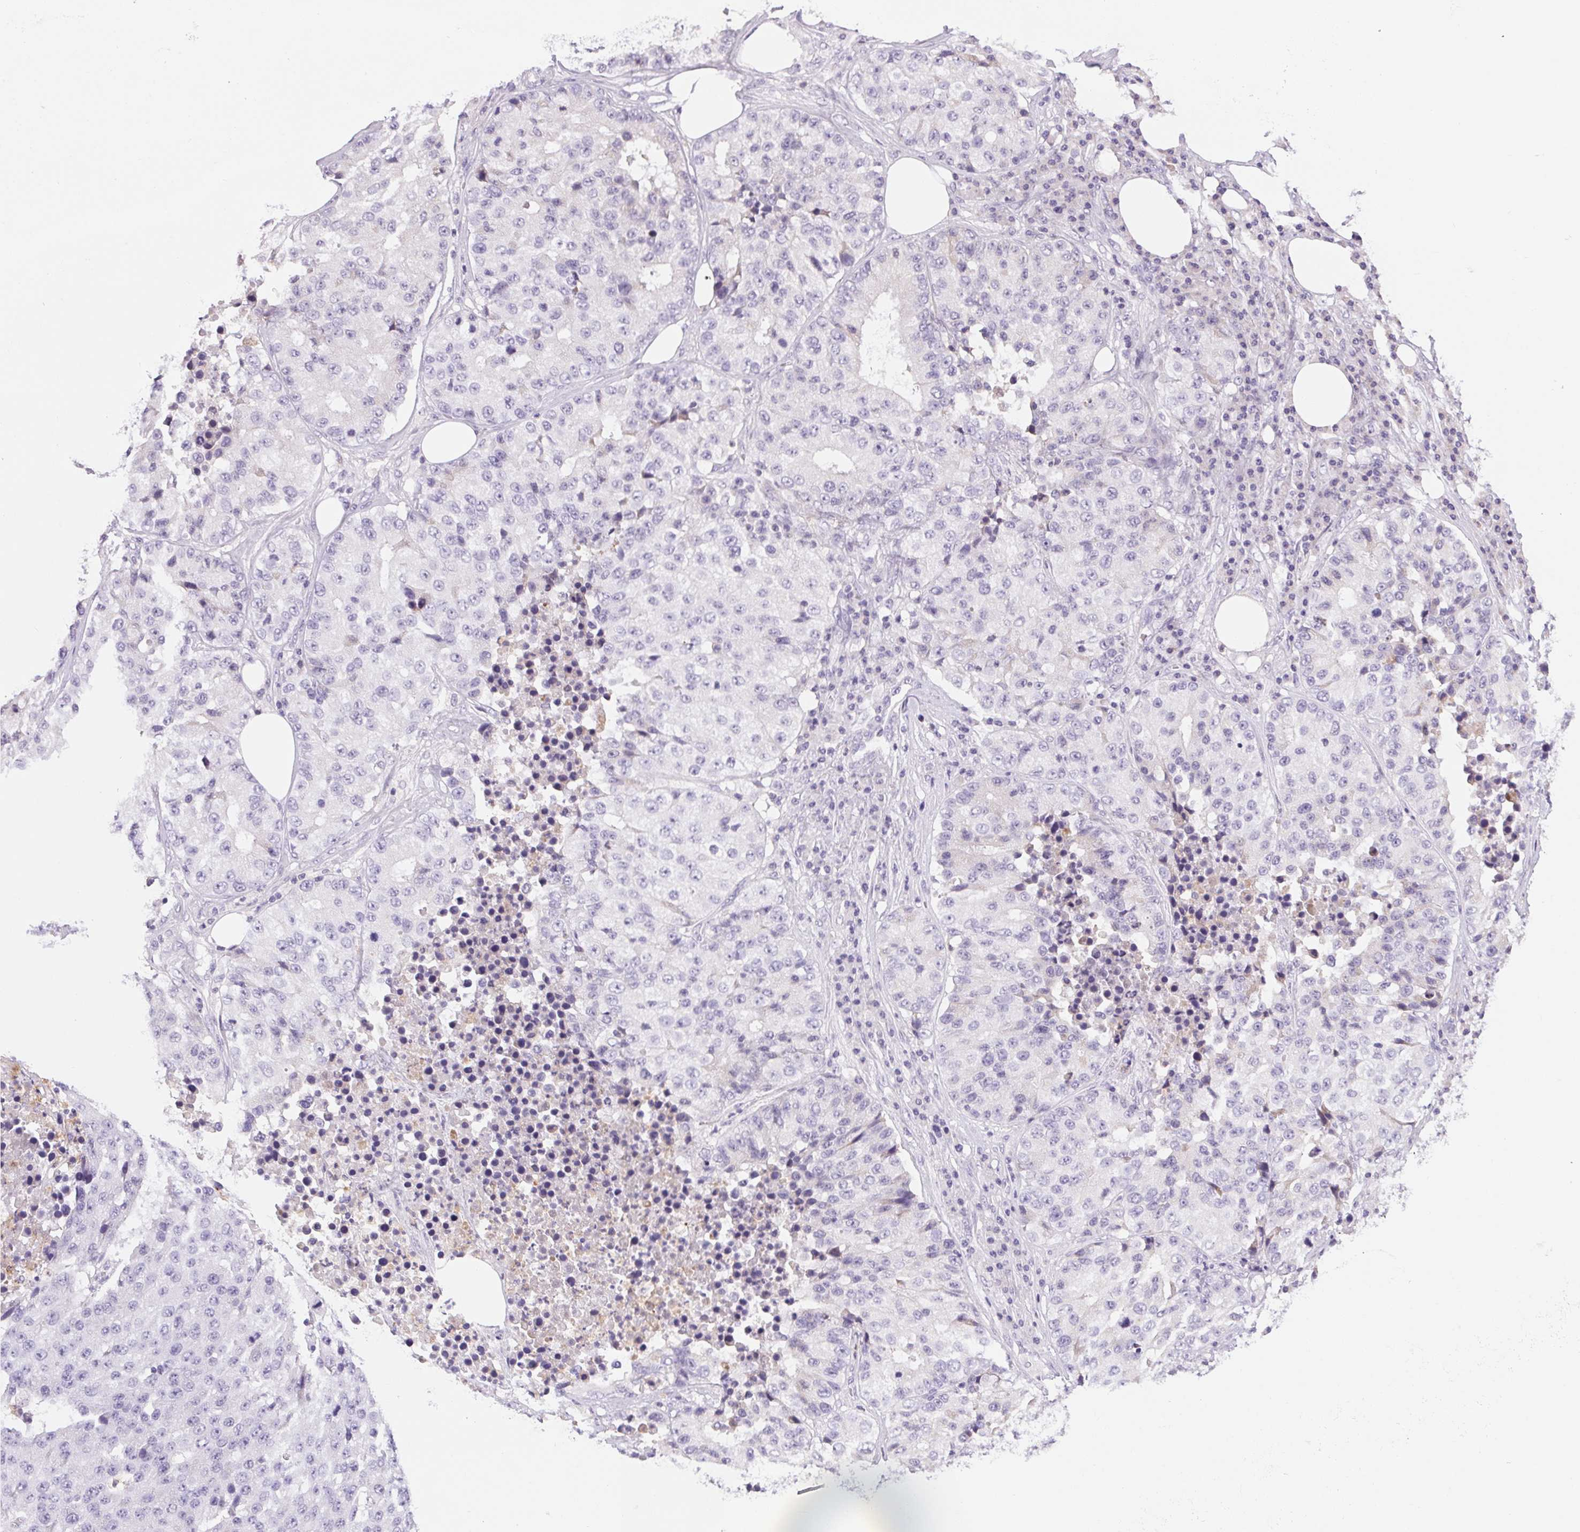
{"staining": {"intensity": "negative", "quantity": "none", "location": "none"}, "tissue": "stomach cancer", "cell_type": "Tumor cells", "image_type": "cancer", "snomed": [{"axis": "morphology", "description": "Adenocarcinoma, NOS"}, {"axis": "topography", "description": "Stomach"}], "caption": "Immunohistochemistry micrograph of stomach cancer stained for a protein (brown), which shows no positivity in tumor cells.", "gene": "ECPAS", "patient": {"sex": "male", "age": 71}}